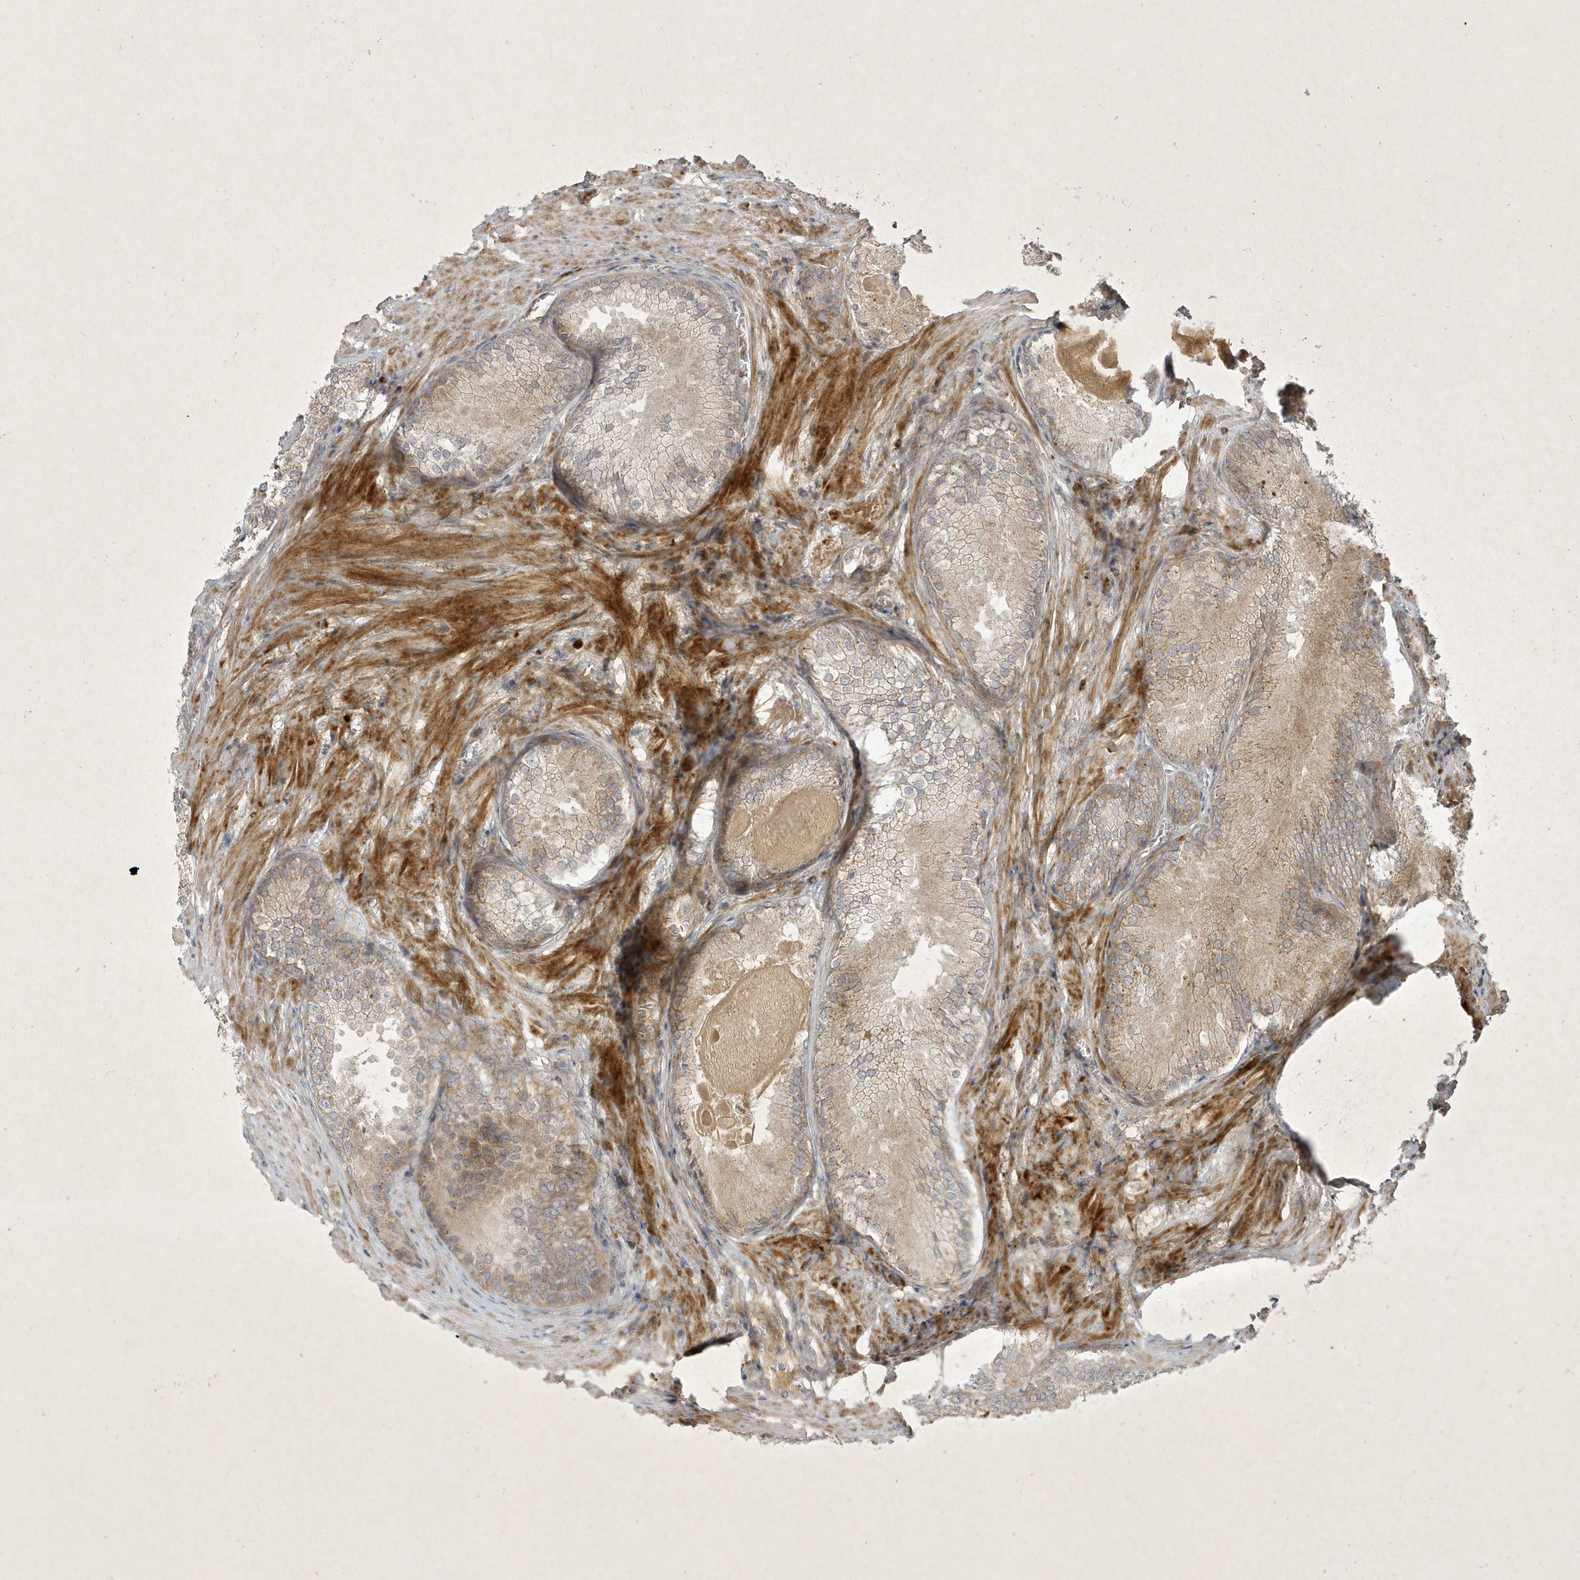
{"staining": {"intensity": "weak", "quantity": ">75%", "location": "cytoplasmic/membranous"}, "tissue": "prostate cancer", "cell_type": "Tumor cells", "image_type": "cancer", "snomed": [{"axis": "morphology", "description": "Adenocarcinoma, High grade"}, {"axis": "topography", "description": "Prostate"}], "caption": "DAB (3,3'-diaminobenzidine) immunohistochemical staining of human prostate high-grade adenocarcinoma shows weak cytoplasmic/membranous protein expression in approximately >75% of tumor cells.", "gene": "FAM83C", "patient": {"sex": "male", "age": 66}}